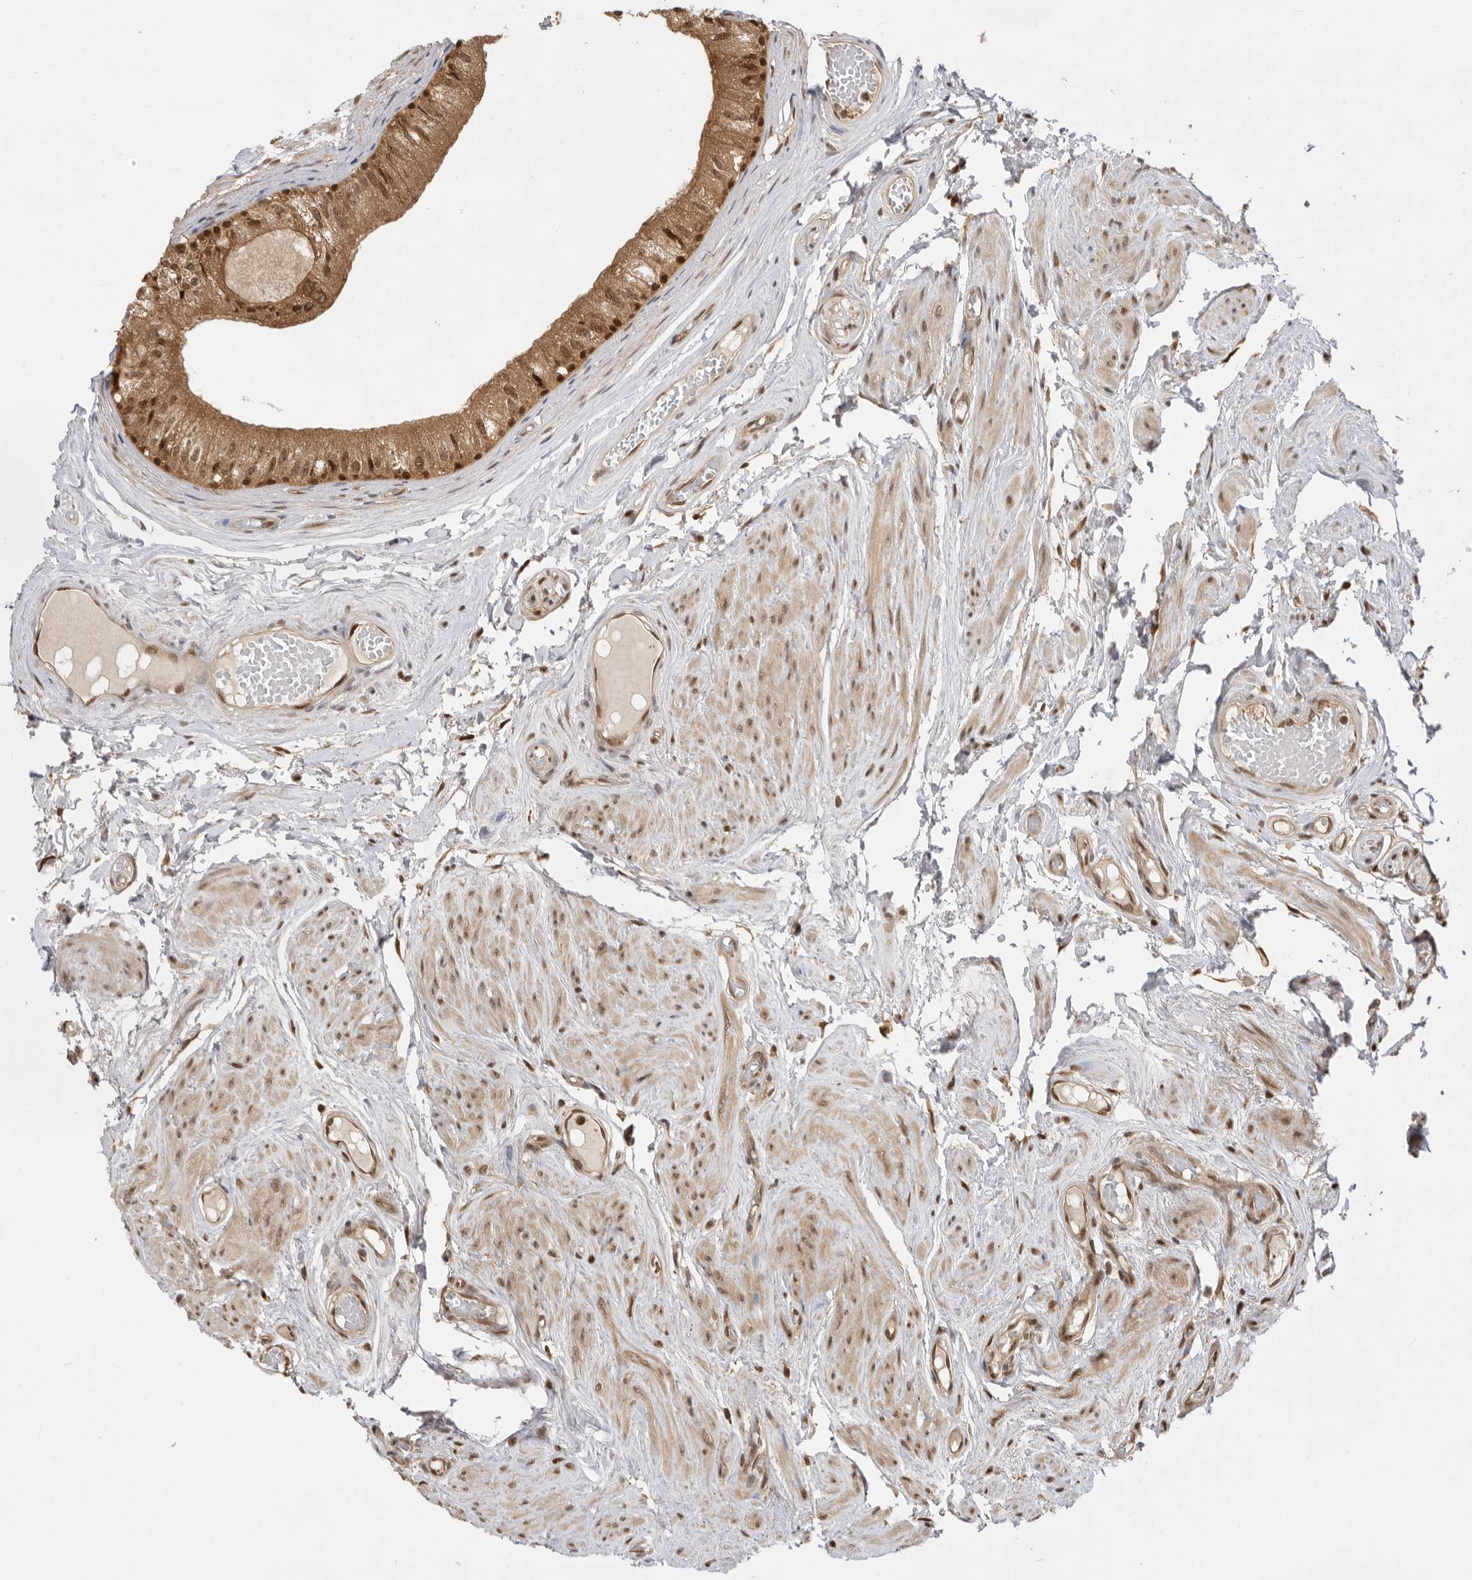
{"staining": {"intensity": "moderate", "quantity": ">75%", "location": "cytoplasmic/membranous,nuclear"}, "tissue": "epididymis", "cell_type": "Glandular cells", "image_type": "normal", "snomed": [{"axis": "morphology", "description": "Normal tissue, NOS"}, {"axis": "topography", "description": "Epididymis"}], "caption": "The image demonstrates a brown stain indicating the presence of a protein in the cytoplasmic/membranous,nuclear of glandular cells in epididymis.", "gene": "ADPRS", "patient": {"sex": "male", "age": 79}}